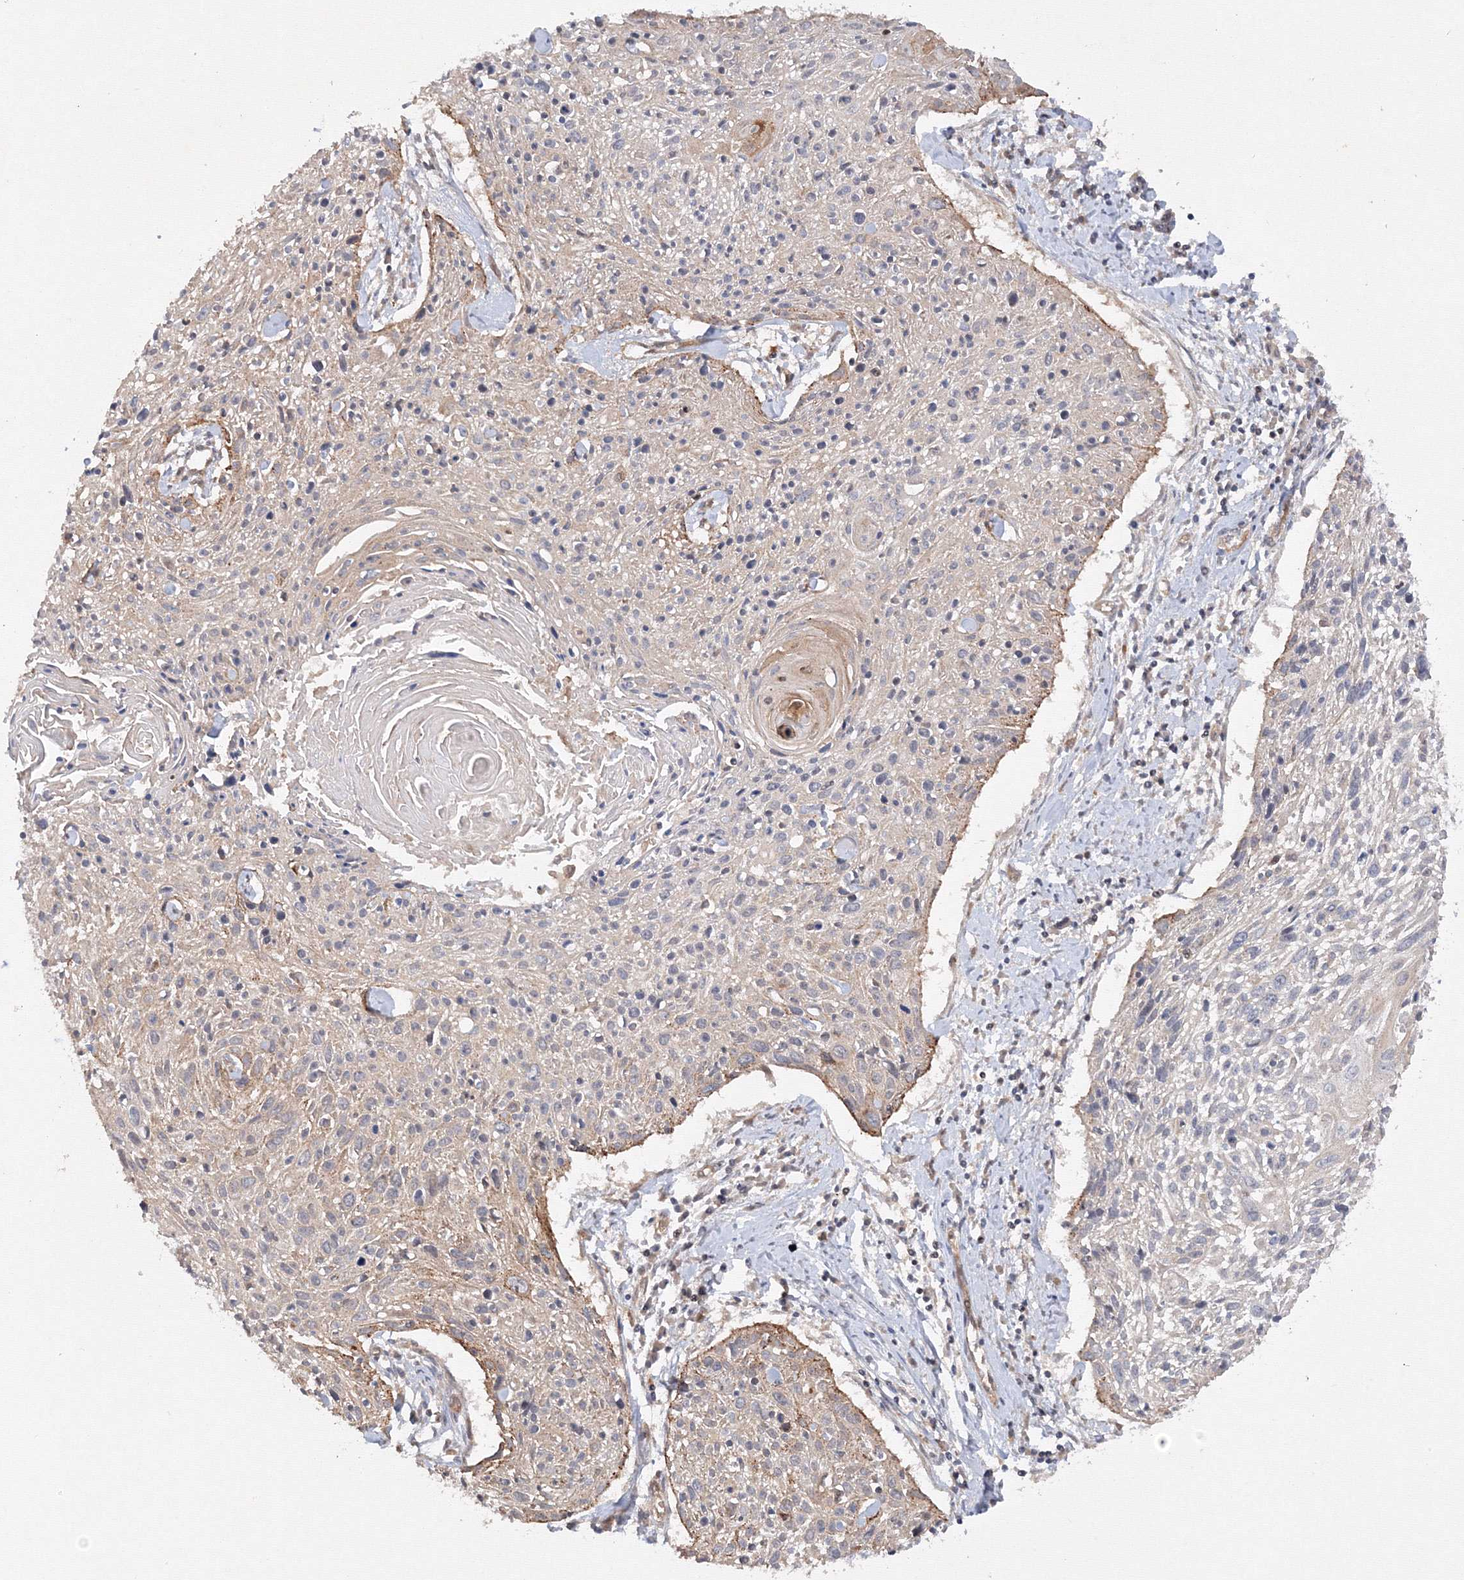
{"staining": {"intensity": "negative", "quantity": "none", "location": "none"}, "tissue": "cervical cancer", "cell_type": "Tumor cells", "image_type": "cancer", "snomed": [{"axis": "morphology", "description": "Squamous cell carcinoma, NOS"}, {"axis": "topography", "description": "Cervix"}], "caption": "The immunohistochemistry image has no significant expression in tumor cells of cervical cancer tissue.", "gene": "DCTD", "patient": {"sex": "female", "age": 51}}